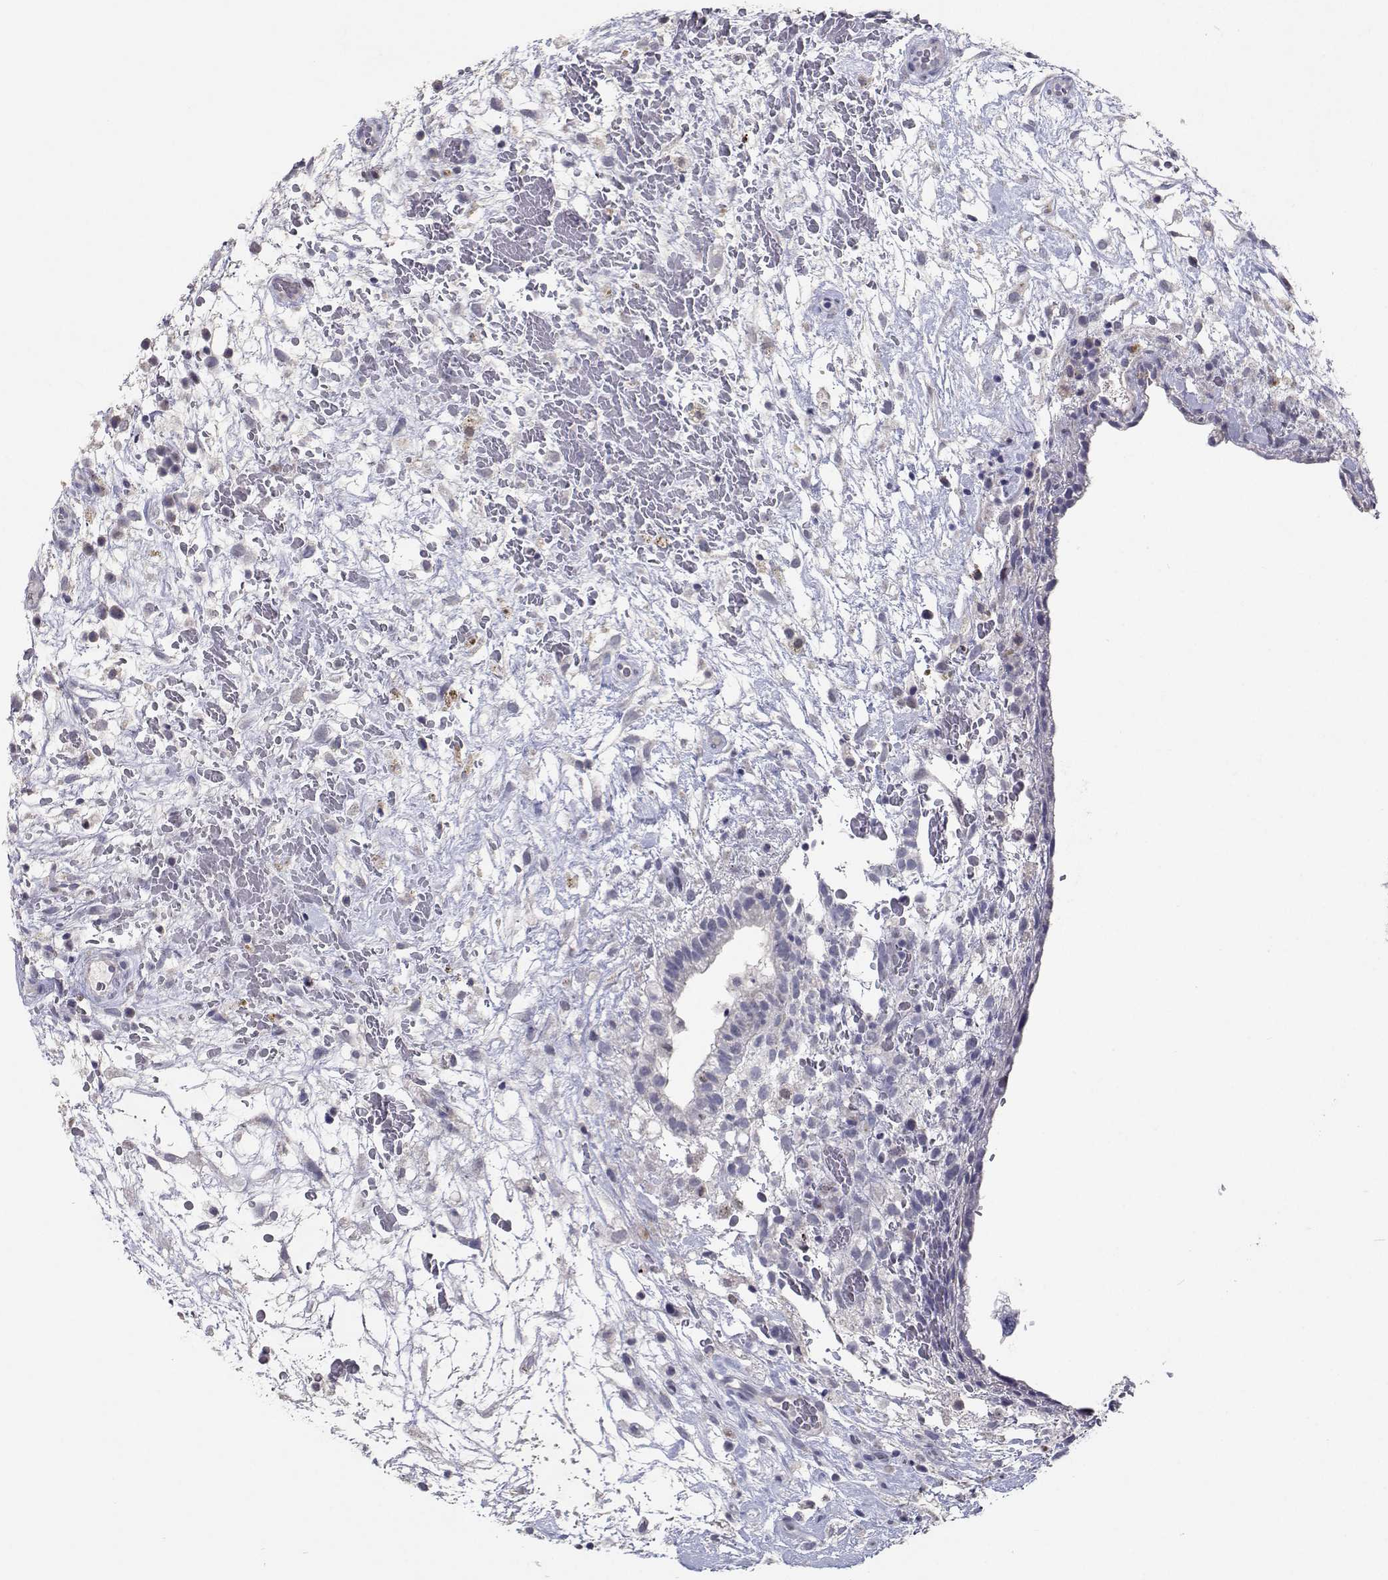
{"staining": {"intensity": "negative", "quantity": "none", "location": "none"}, "tissue": "testis cancer", "cell_type": "Tumor cells", "image_type": "cancer", "snomed": [{"axis": "morphology", "description": "Normal tissue, NOS"}, {"axis": "morphology", "description": "Carcinoma, Embryonal, NOS"}, {"axis": "topography", "description": "Testis"}], "caption": "A micrograph of testis embryonal carcinoma stained for a protein demonstrates no brown staining in tumor cells.", "gene": "RBPJL", "patient": {"sex": "male", "age": 32}}